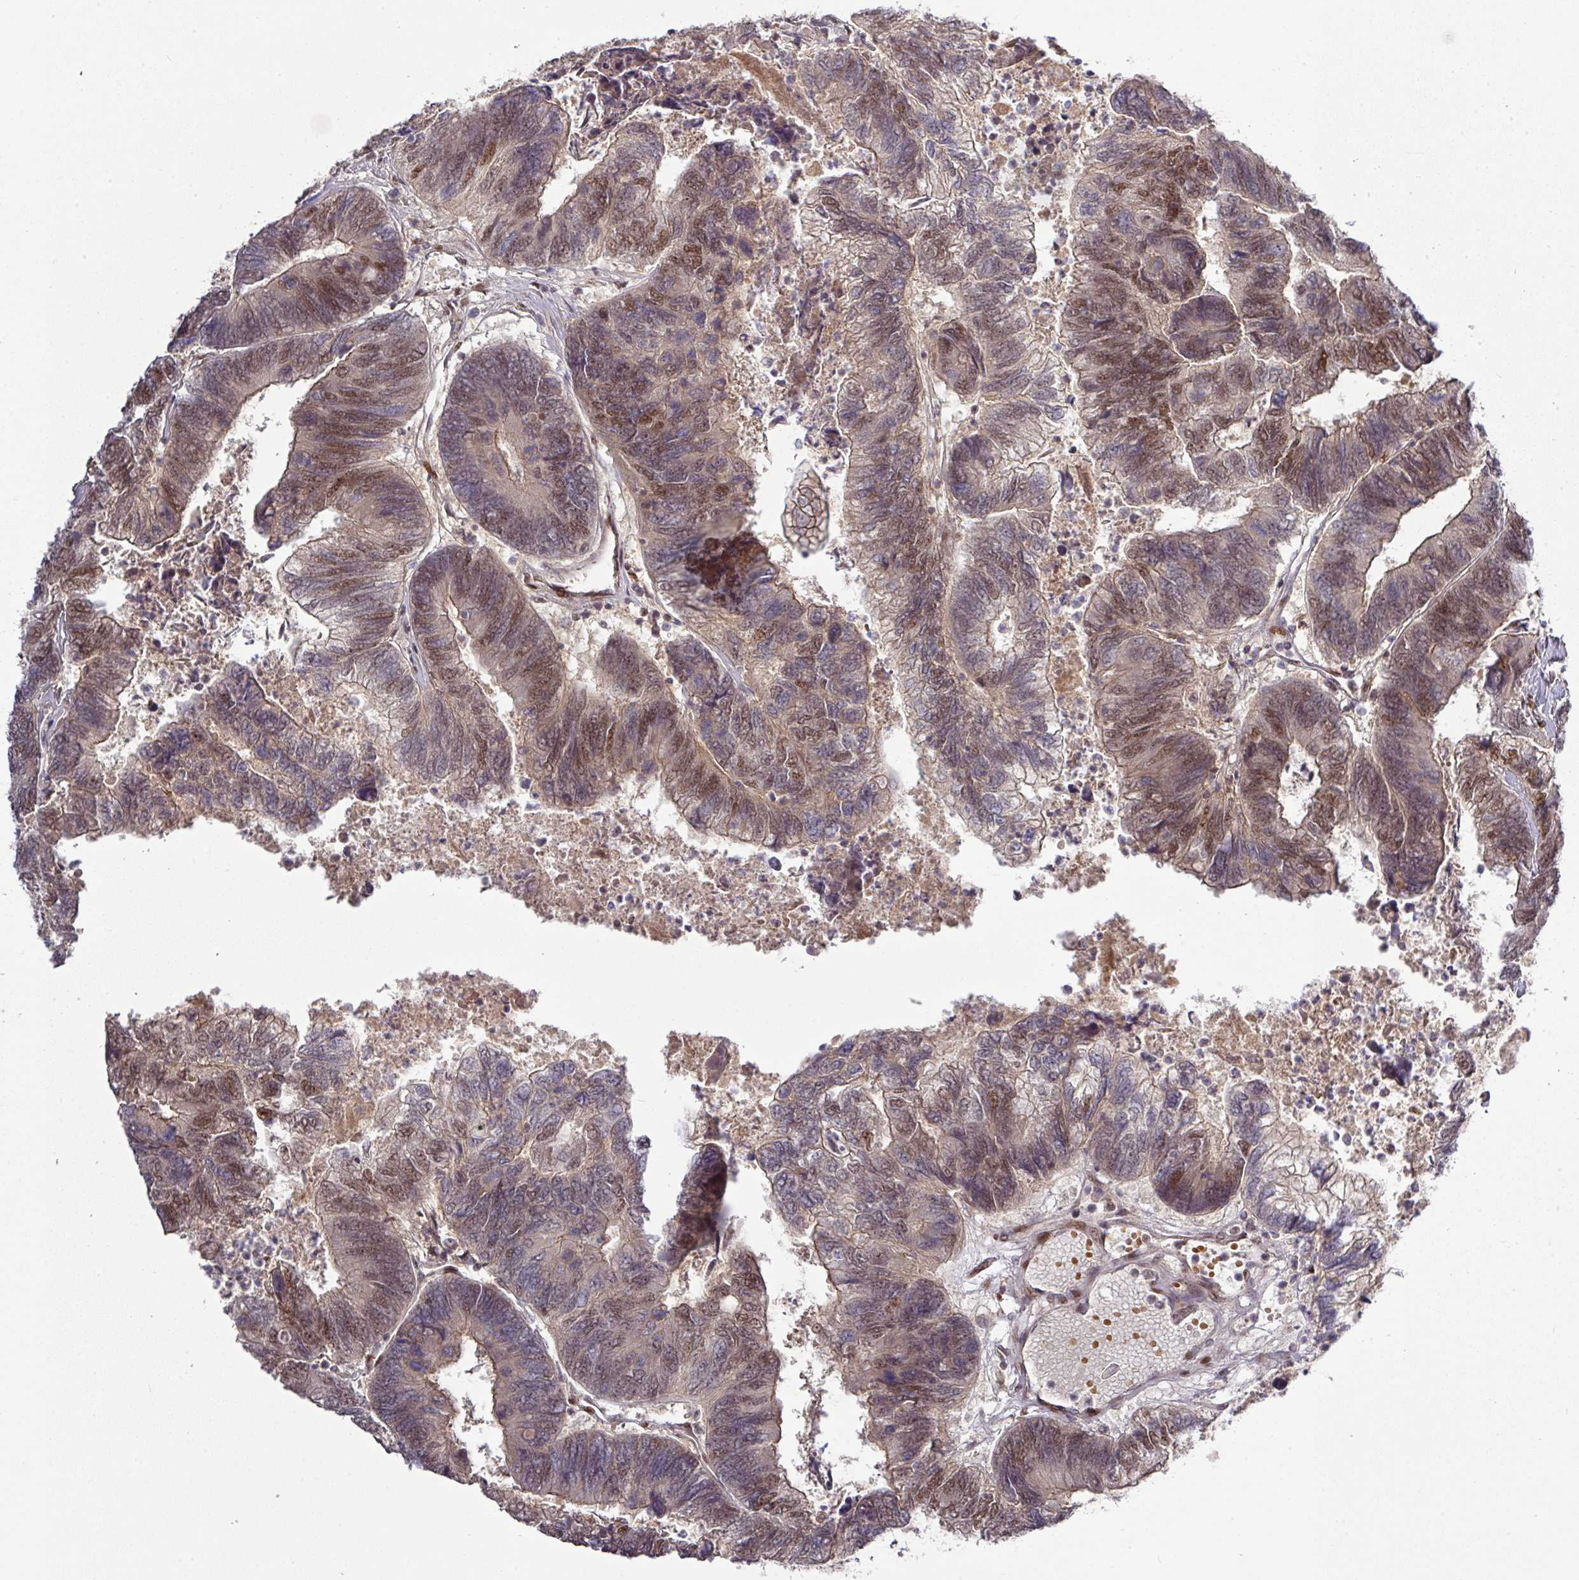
{"staining": {"intensity": "moderate", "quantity": "25%-75%", "location": "cytoplasmic/membranous,nuclear"}, "tissue": "colorectal cancer", "cell_type": "Tumor cells", "image_type": "cancer", "snomed": [{"axis": "morphology", "description": "Adenocarcinoma, NOS"}, {"axis": "topography", "description": "Colon"}], "caption": "Immunohistochemistry (IHC) histopathology image of neoplastic tissue: colorectal cancer (adenocarcinoma) stained using IHC reveals medium levels of moderate protein expression localized specifically in the cytoplasmic/membranous and nuclear of tumor cells, appearing as a cytoplasmic/membranous and nuclear brown color.", "gene": "CIC", "patient": {"sex": "female", "age": 67}}